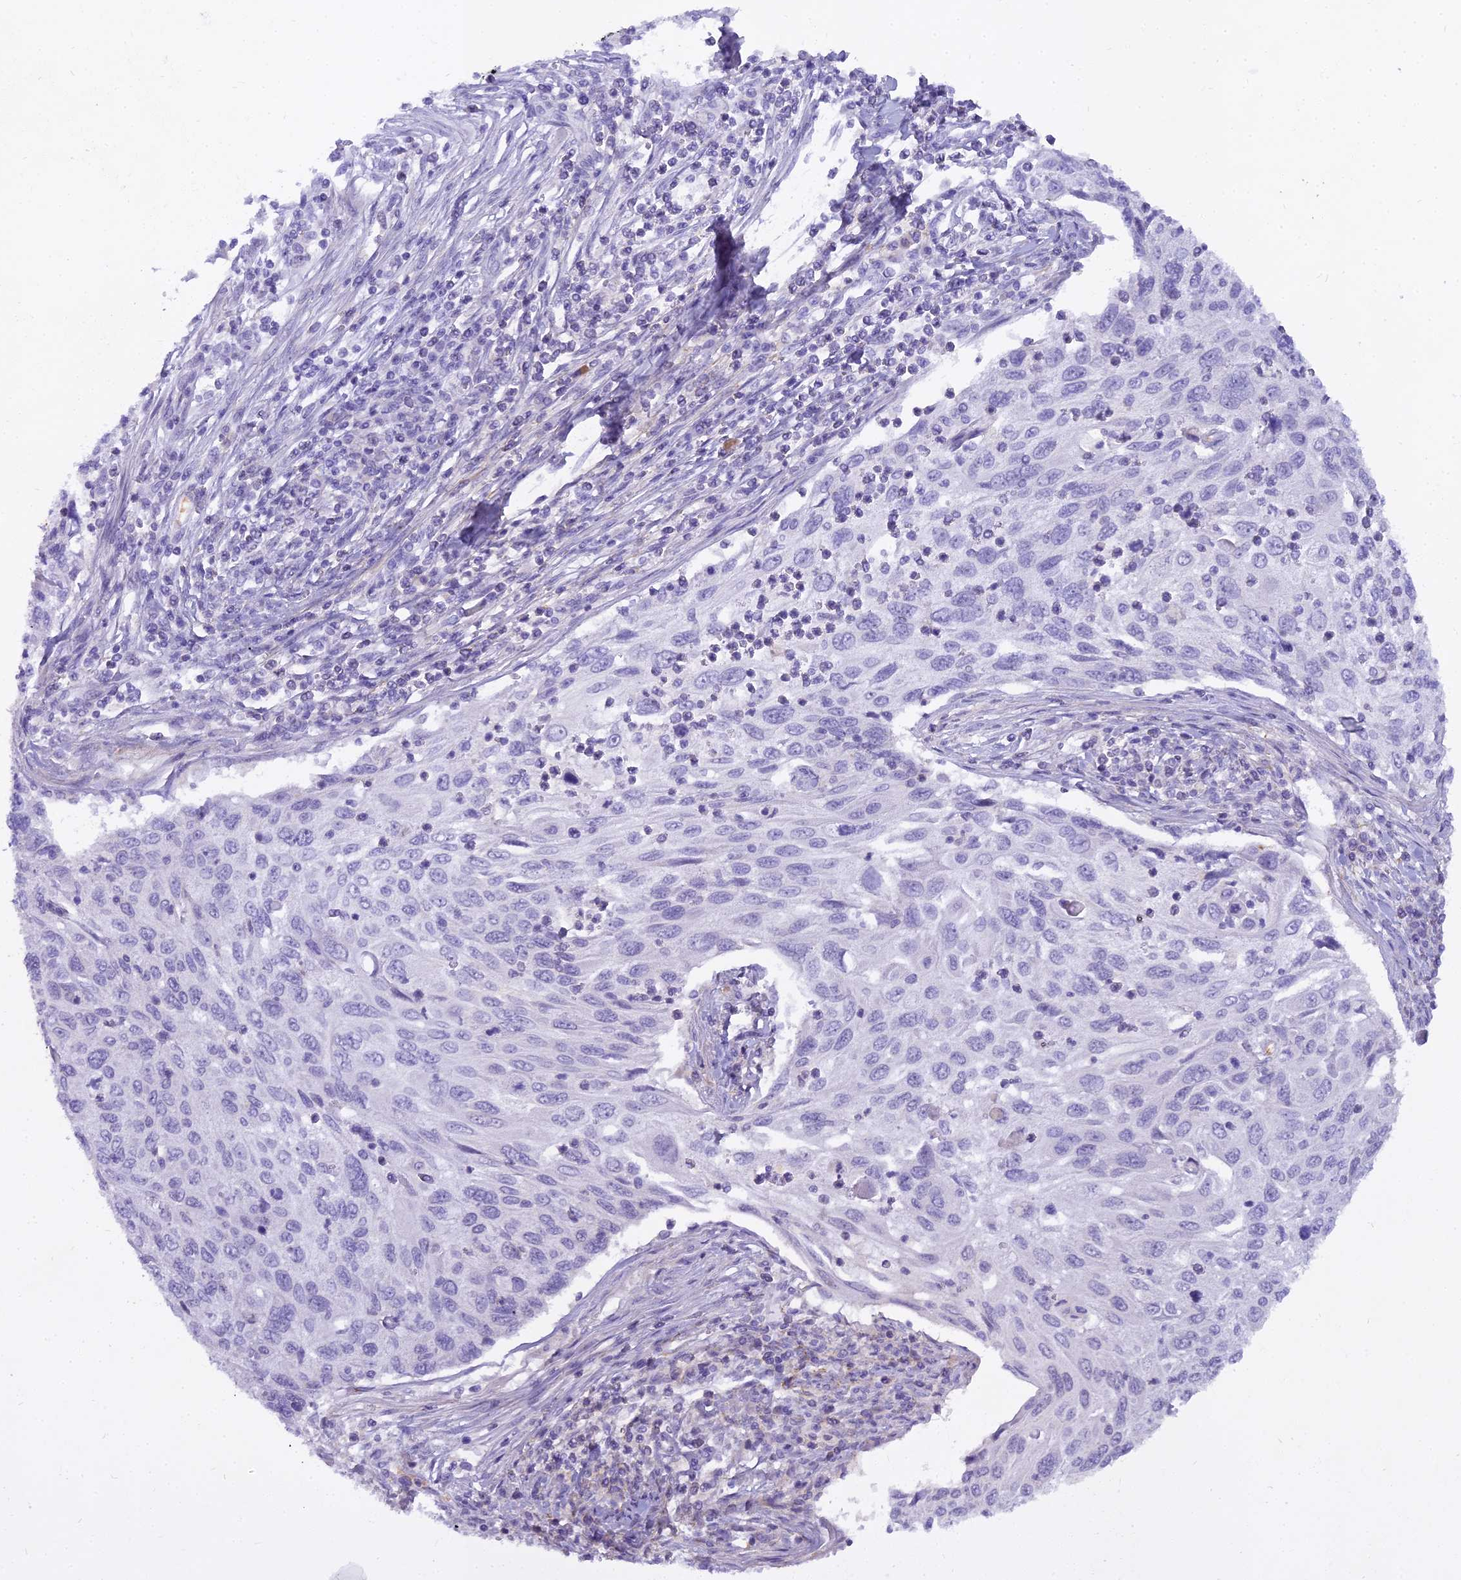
{"staining": {"intensity": "negative", "quantity": "none", "location": "none"}, "tissue": "cervical cancer", "cell_type": "Tumor cells", "image_type": "cancer", "snomed": [{"axis": "morphology", "description": "Squamous cell carcinoma, NOS"}, {"axis": "topography", "description": "Cervix"}], "caption": "The micrograph shows no significant positivity in tumor cells of squamous cell carcinoma (cervical).", "gene": "OSTN", "patient": {"sex": "female", "age": 70}}